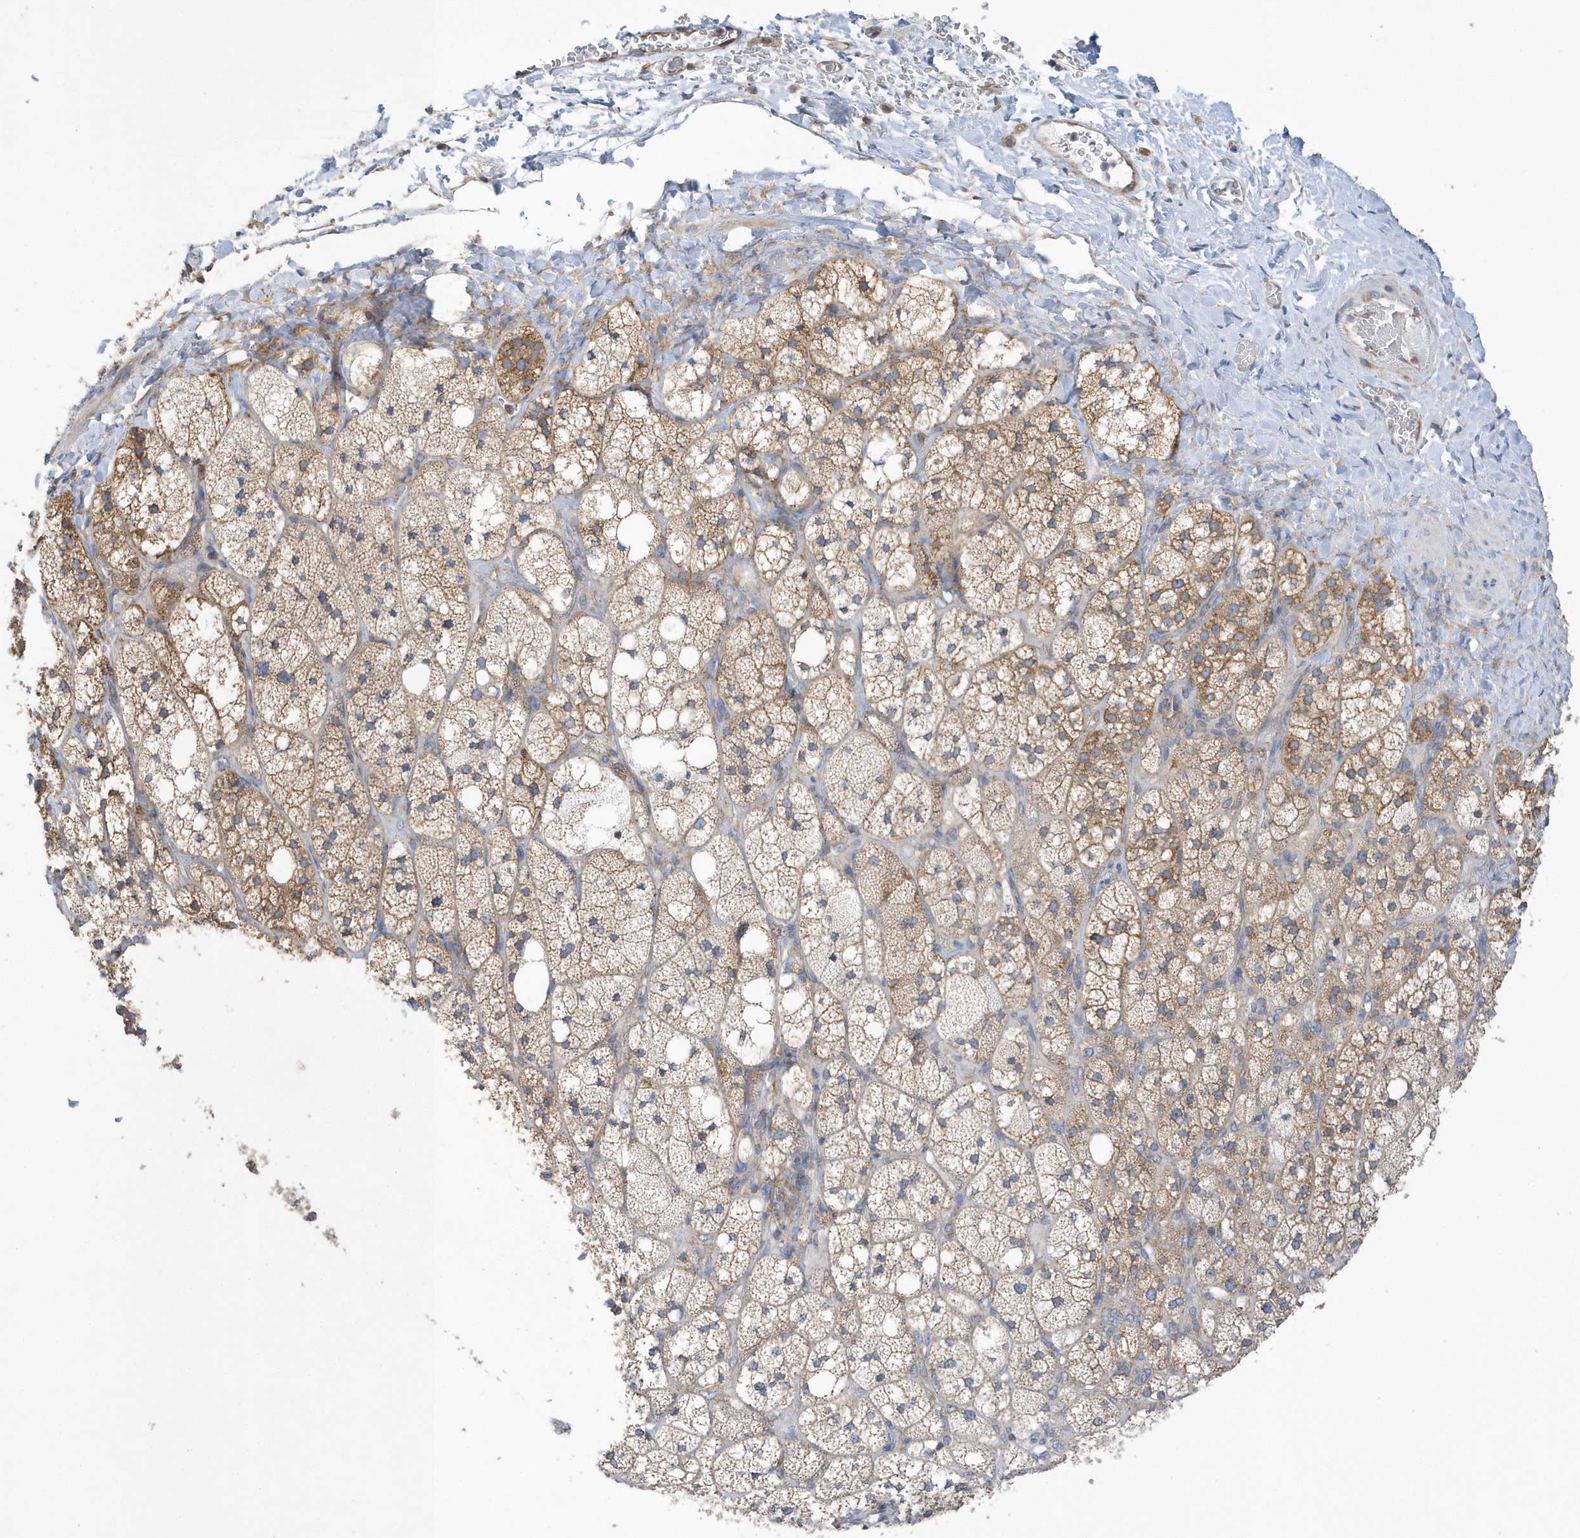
{"staining": {"intensity": "moderate", "quantity": "25%-75%", "location": "cytoplasmic/membranous"}, "tissue": "adrenal gland", "cell_type": "Glandular cells", "image_type": "normal", "snomed": [{"axis": "morphology", "description": "Normal tissue, NOS"}, {"axis": "topography", "description": "Adrenal gland"}], "caption": "A histopathology image of human adrenal gland stained for a protein shows moderate cytoplasmic/membranous brown staining in glandular cells.", "gene": "SPATA5", "patient": {"sex": "male", "age": 61}}